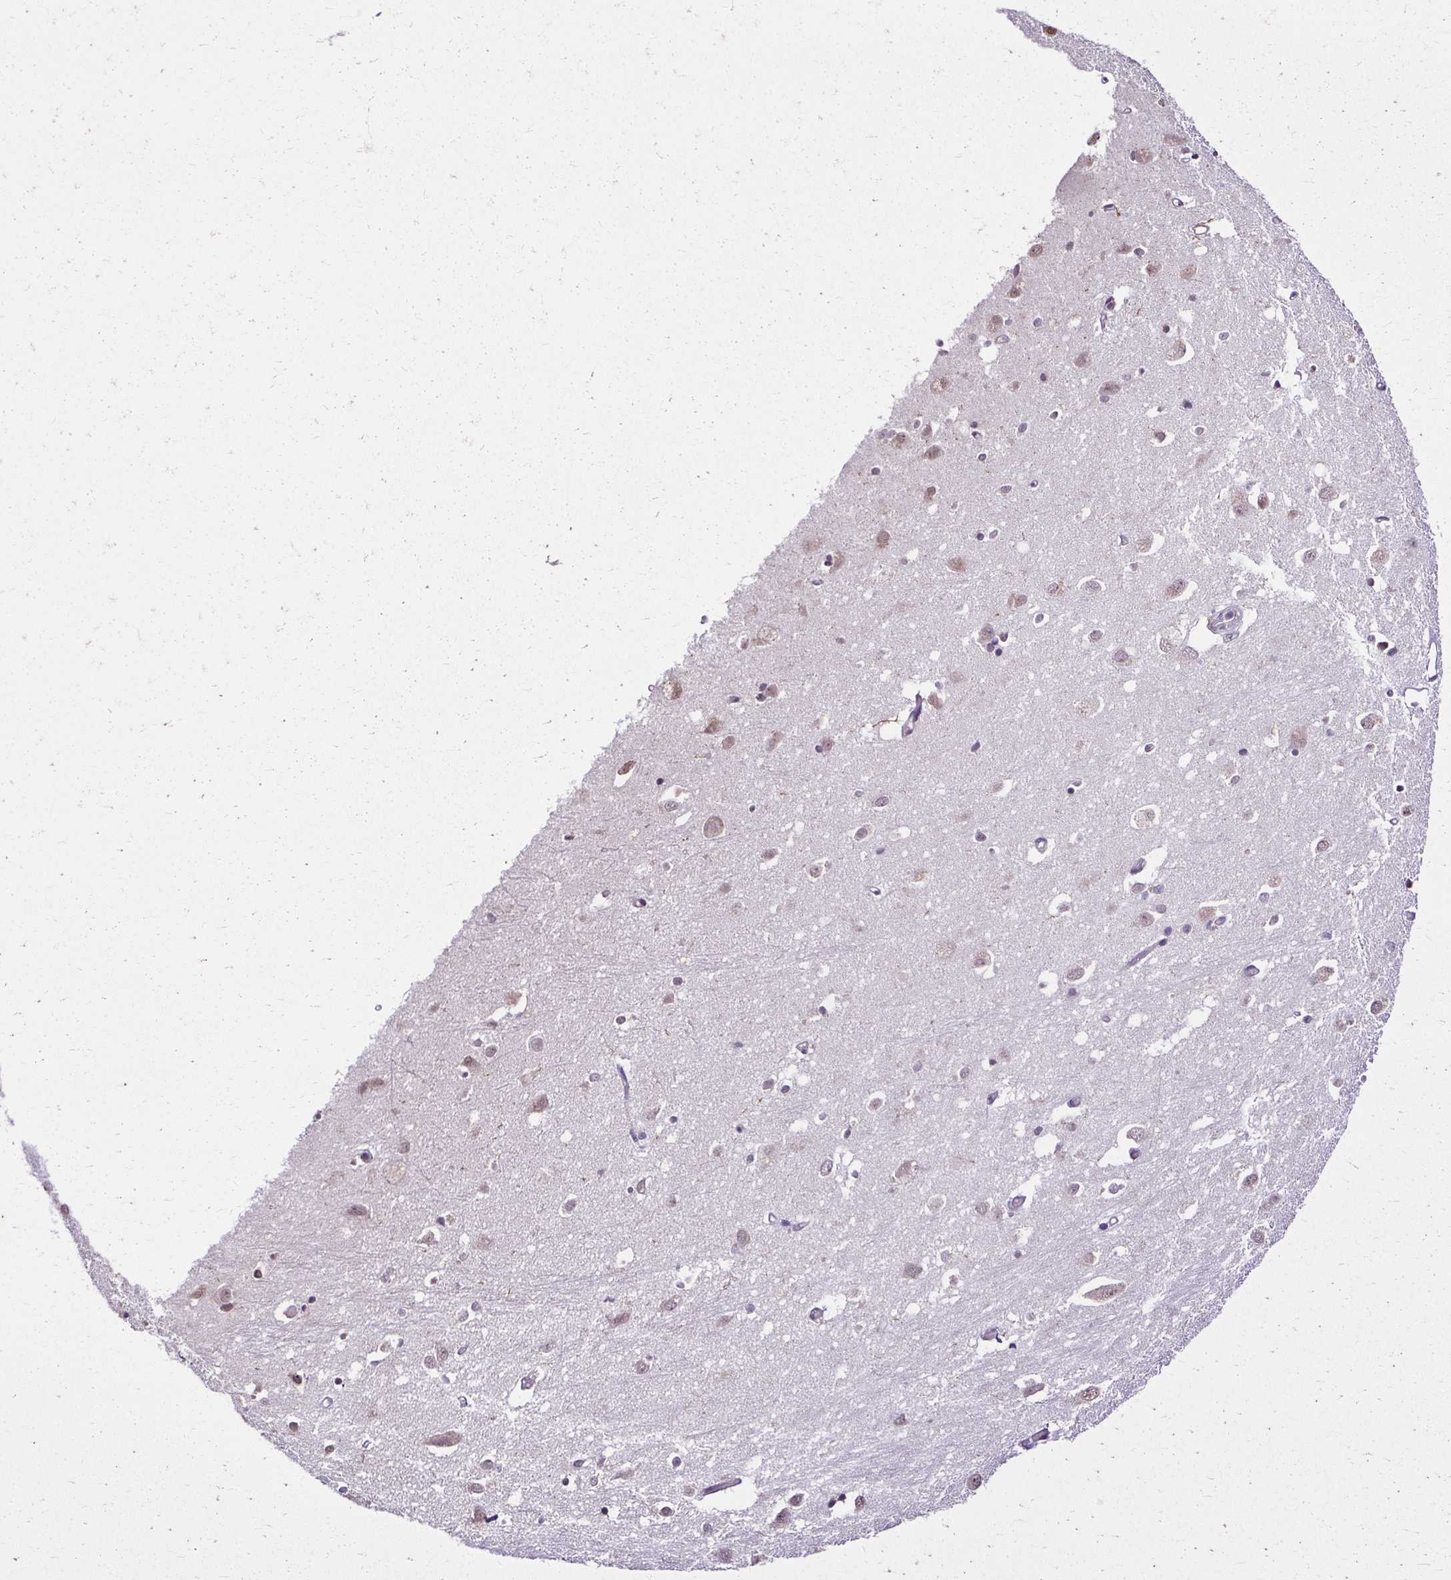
{"staining": {"intensity": "weak", "quantity": "<25%", "location": "cytoplasmic/membranous,nuclear"}, "tissue": "caudate", "cell_type": "Glial cells", "image_type": "normal", "snomed": [{"axis": "morphology", "description": "Normal tissue, NOS"}, {"axis": "topography", "description": "Lateral ventricle wall"}, {"axis": "topography", "description": "Hippocampus"}], "caption": "Glial cells show no significant protein staining in unremarkable caudate. (Brightfield microscopy of DAB IHC at high magnification).", "gene": "KIAA1210", "patient": {"sex": "female", "age": 63}}